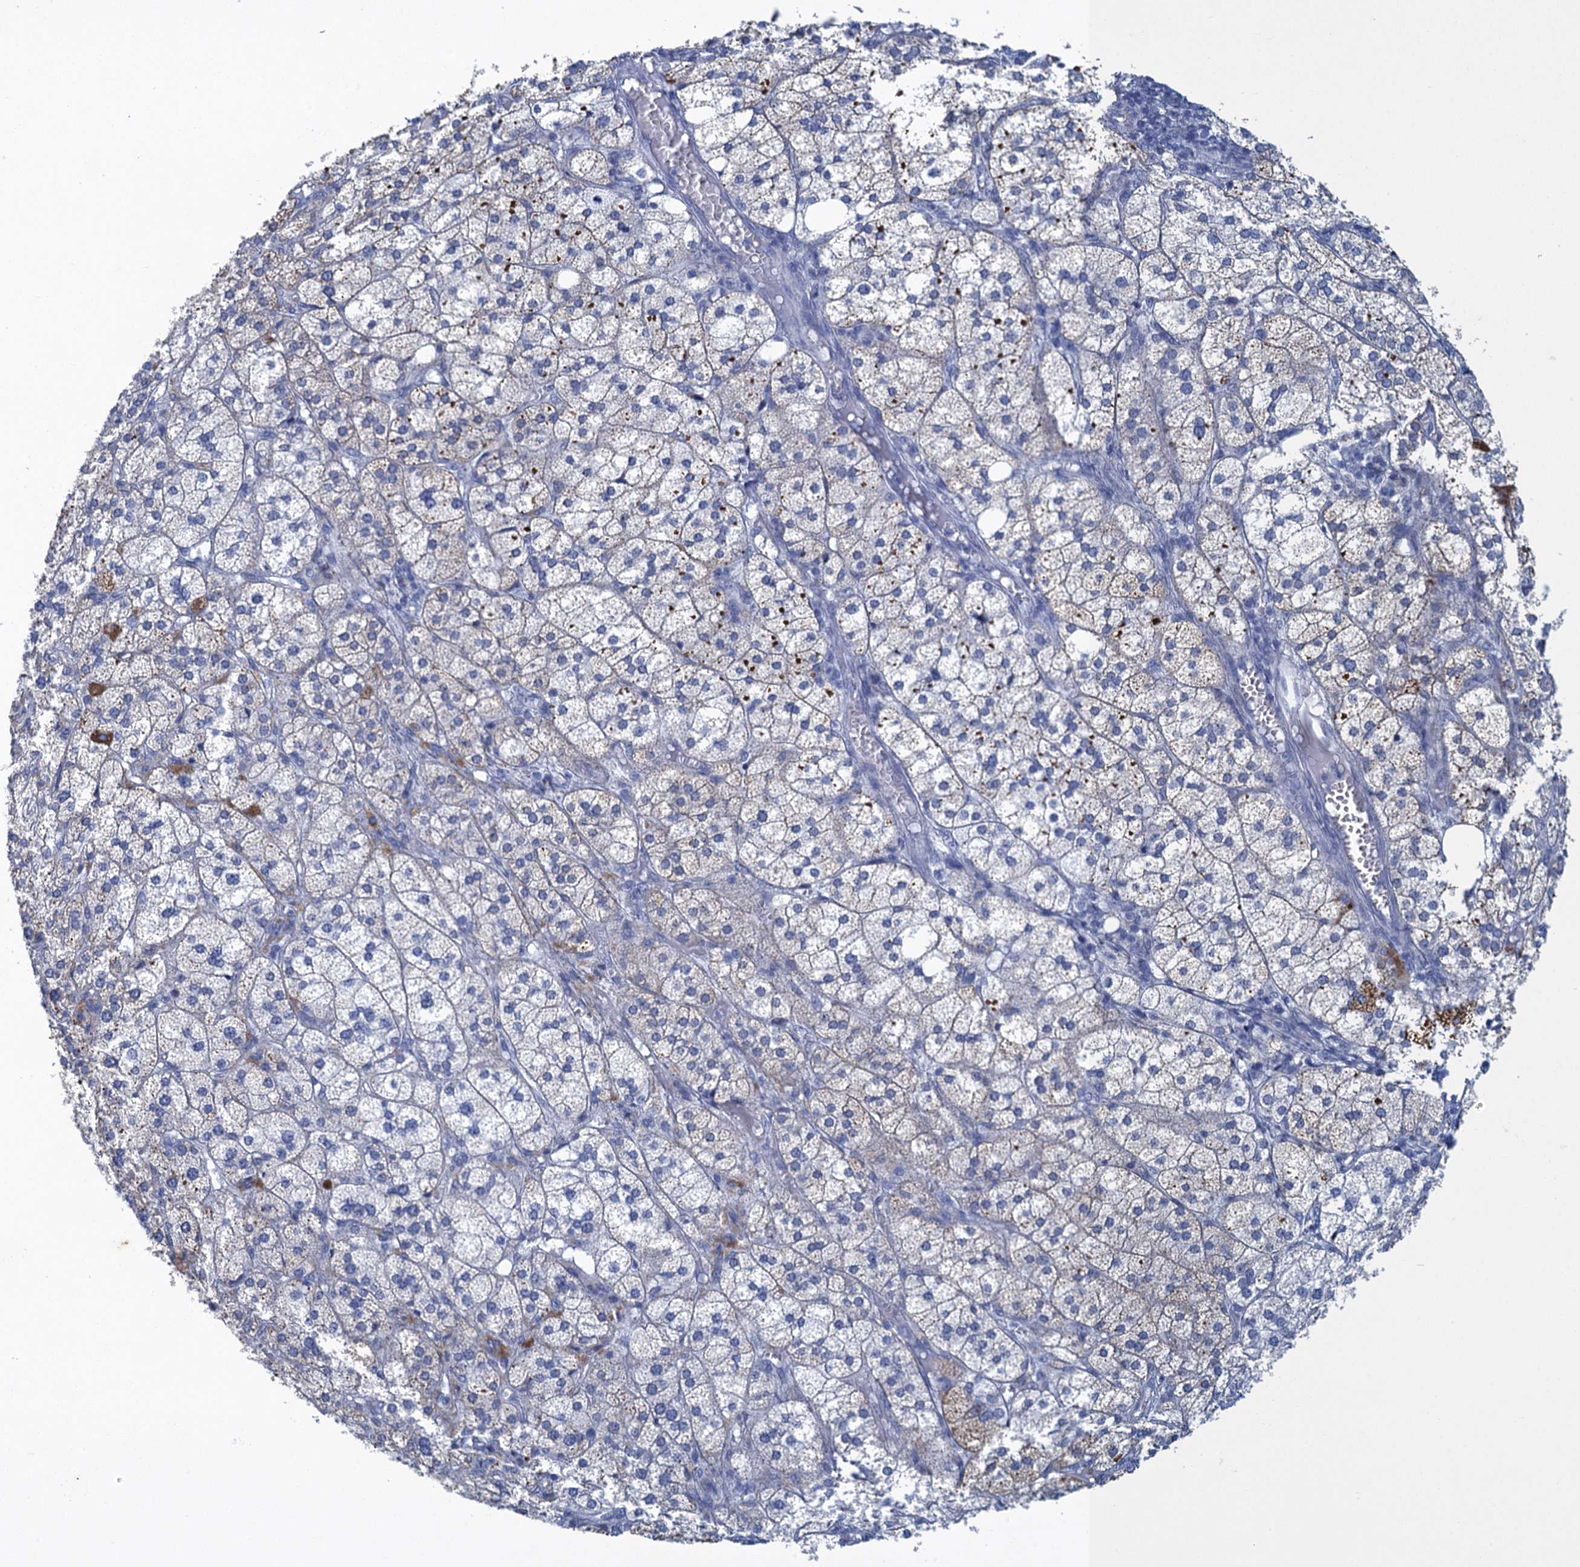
{"staining": {"intensity": "moderate", "quantity": "<25%", "location": "cytoplasmic/membranous"}, "tissue": "adrenal gland", "cell_type": "Glandular cells", "image_type": "normal", "snomed": [{"axis": "morphology", "description": "Normal tissue, NOS"}, {"axis": "topography", "description": "Adrenal gland"}], "caption": "High-magnification brightfield microscopy of benign adrenal gland stained with DAB (brown) and counterstained with hematoxylin (blue). glandular cells exhibit moderate cytoplasmic/membranous staining is seen in approximately<25% of cells.", "gene": "SCEL", "patient": {"sex": "female", "age": 61}}